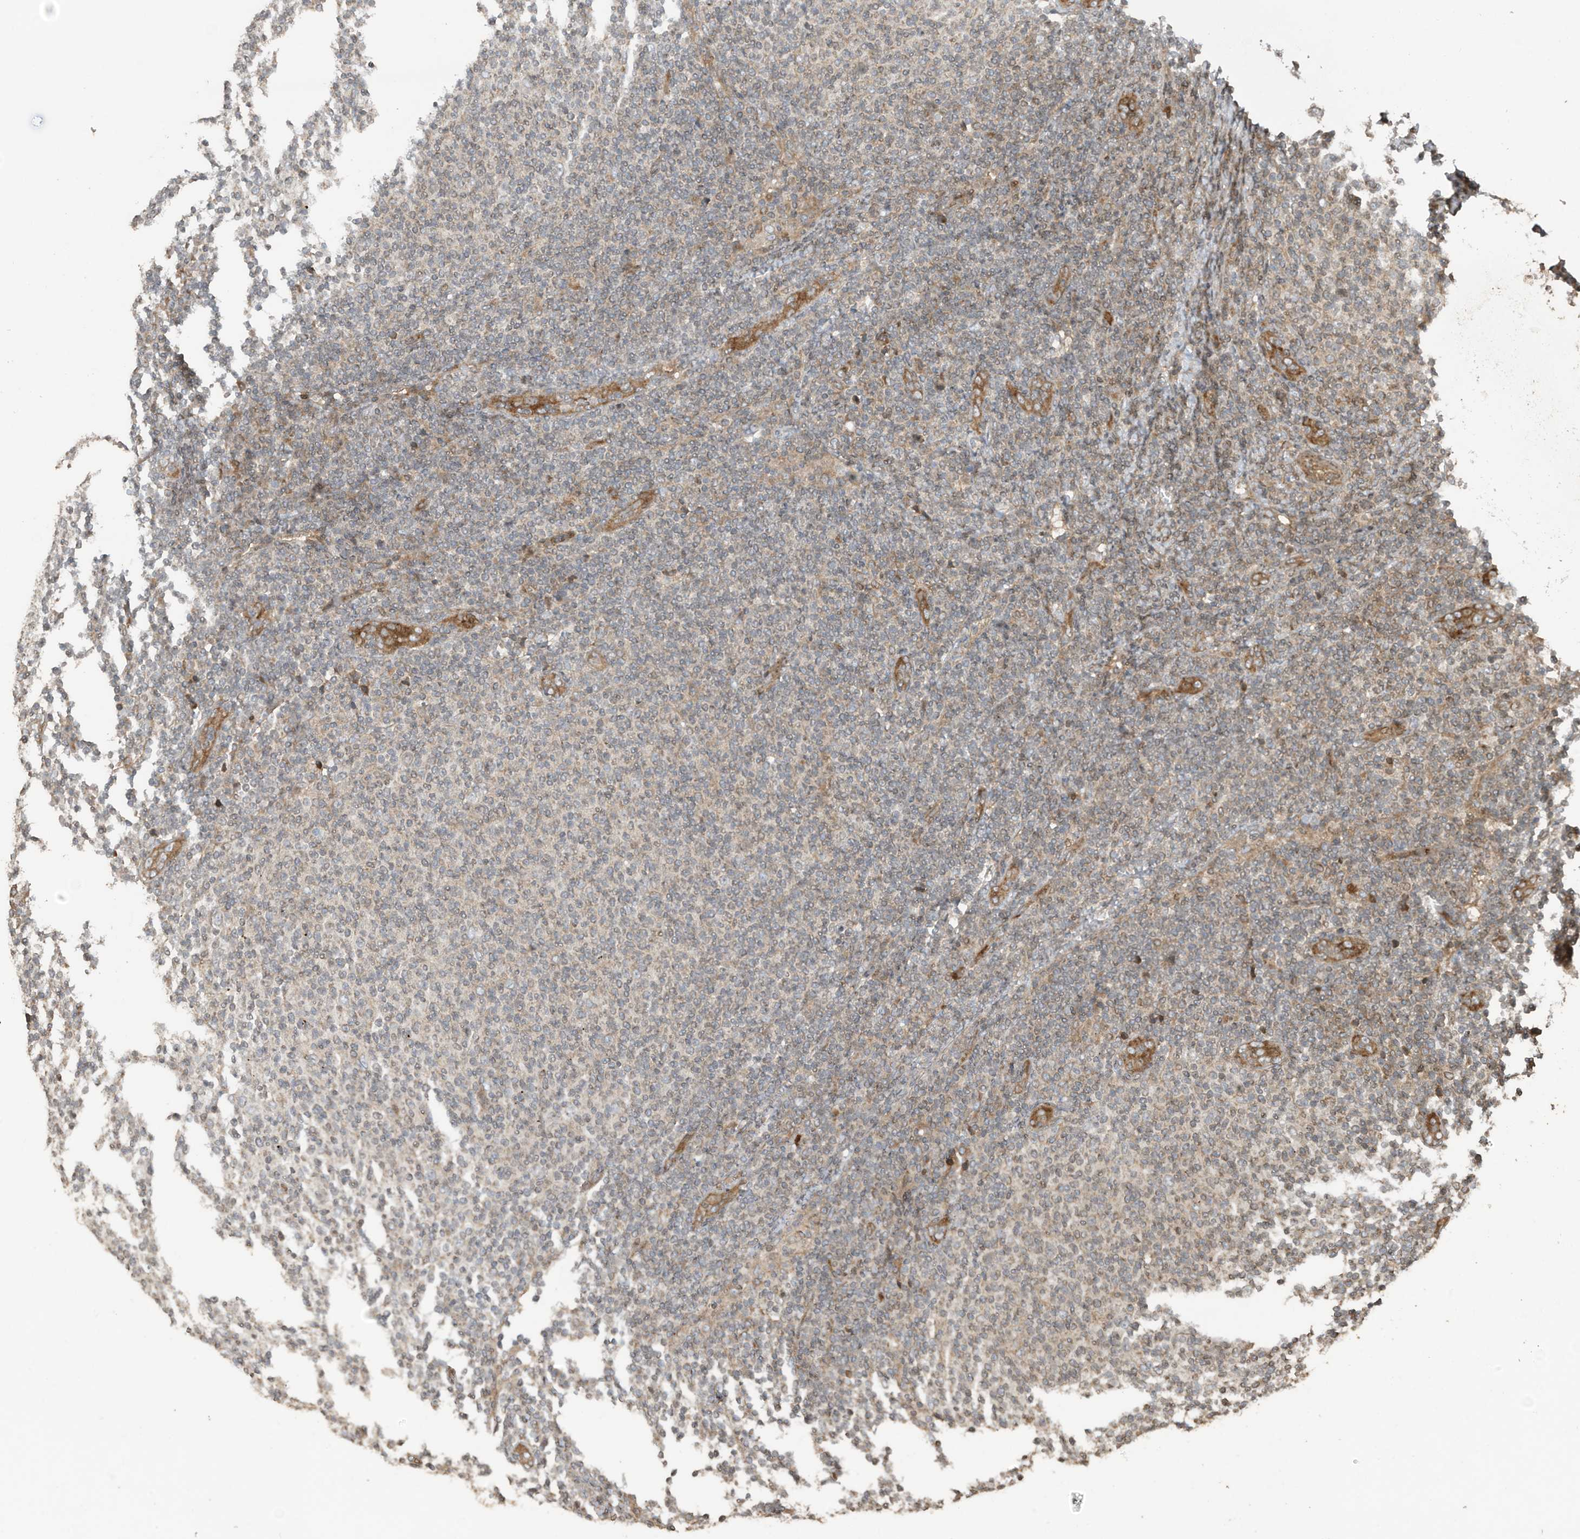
{"staining": {"intensity": "negative", "quantity": "none", "location": "none"}, "tissue": "lymphoma", "cell_type": "Tumor cells", "image_type": "cancer", "snomed": [{"axis": "morphology", "description": "Malignant lymphoma, non-Hodgkin's type, Low grade"}, {"axis": "topography", "description": "Lymph node"}], "caption": "Malignant lymphoma, non-Hodgkin's type (low-grade) stained for a protein using immunohistochemistry (IHC) exhibits no positivity tumor cells.", "gene": "ZNF653", "patient": {"sex": "male", "age": 66}}